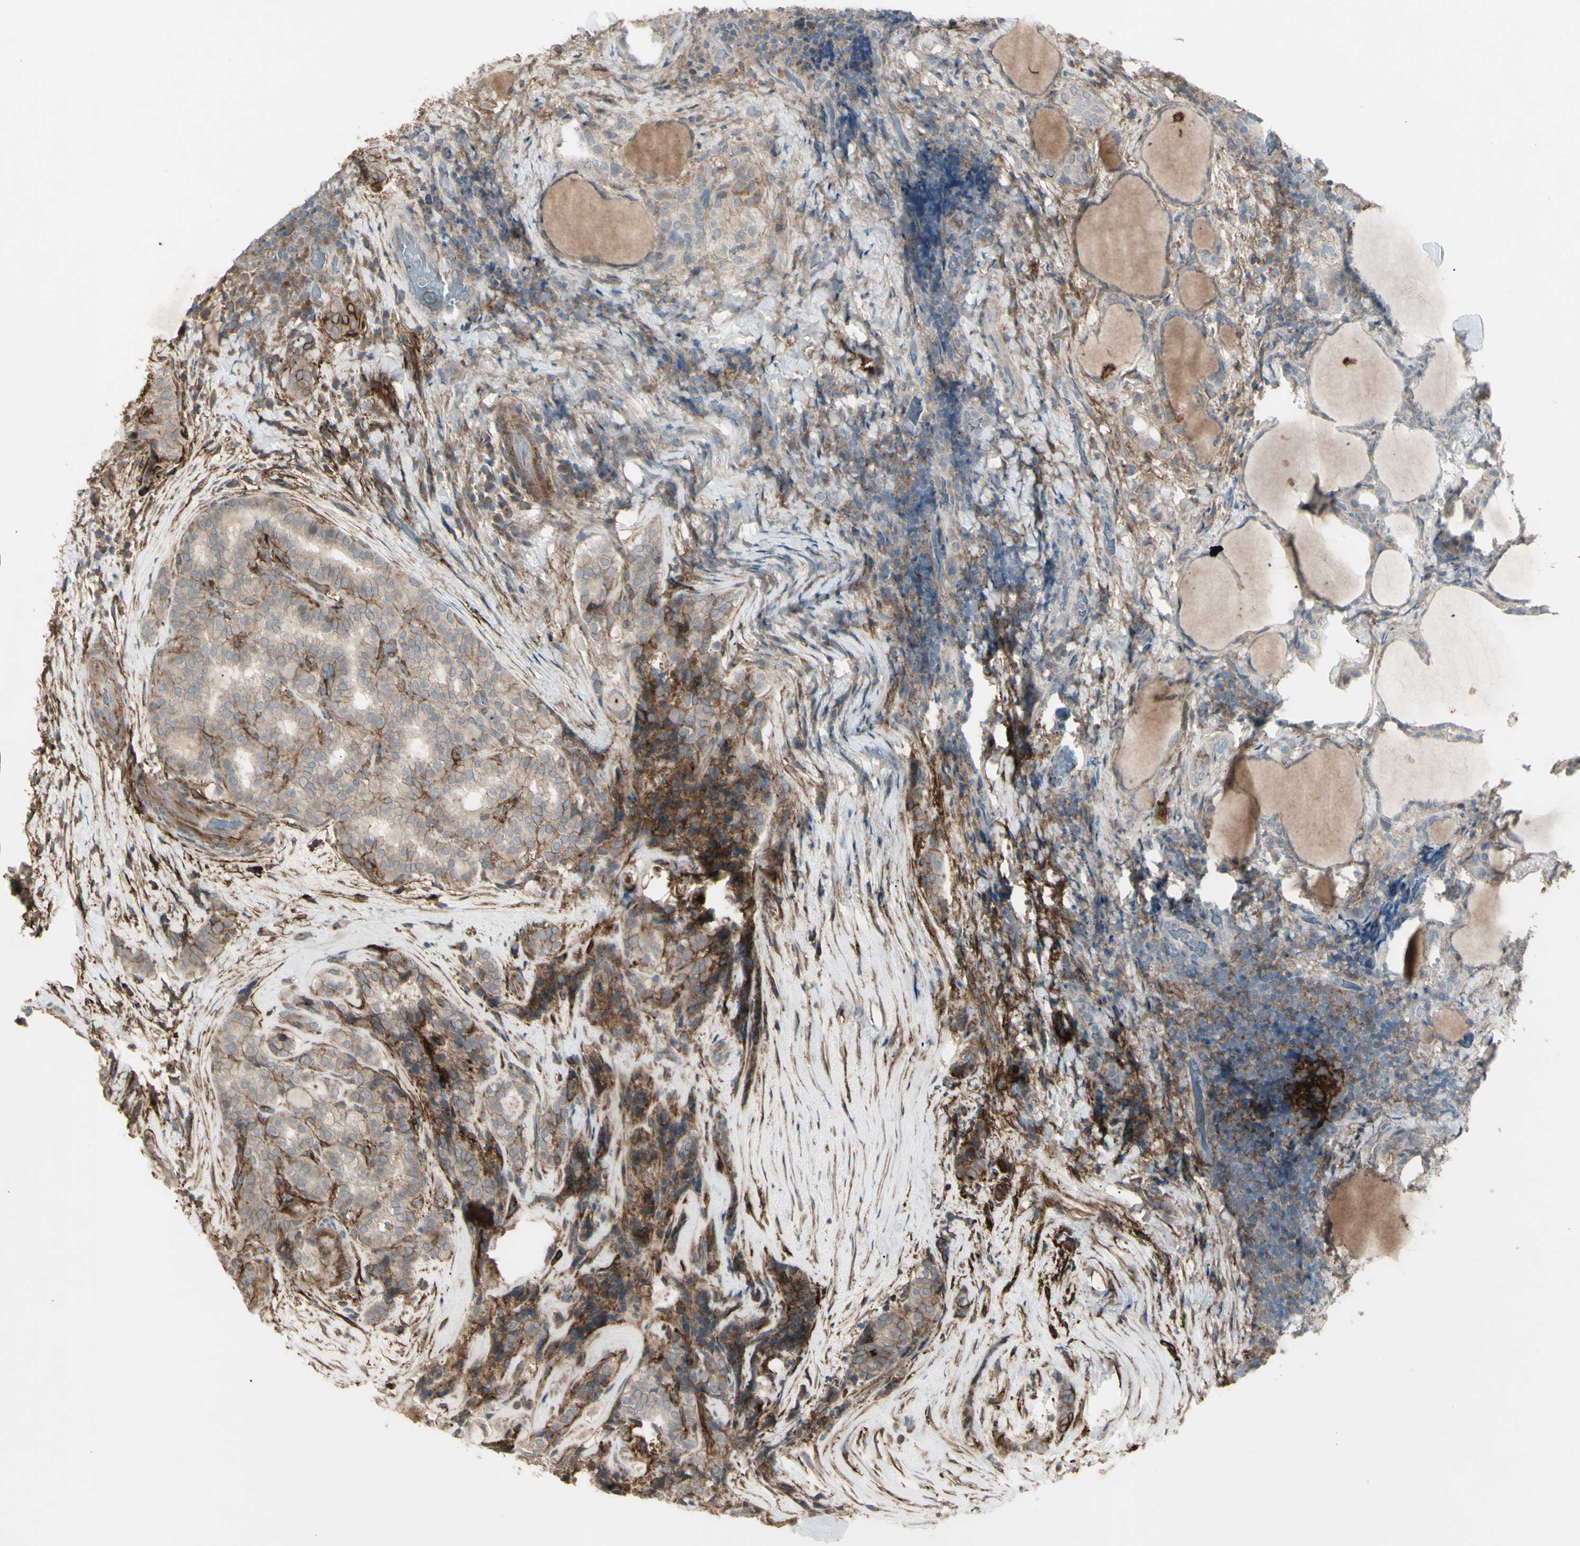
{"staining": {"intensity": "weak", "quantity": "25%-75%", "location": "cytoplasmic/membranous"}, "tissue": "thyroid cancer", "cell_type": "Tumor cells", "image_type": "cancer", "snomed": [{"axis": "morphology", "description": "Normal tissue, NOS"}, {"axis": "morphology", "description": "Papillary adenocarcinoma, NOS"}, {"axis": "topography", "description": "Thyroid gland"}], "caption": "The histopathology image exhibits immunohistochemical staining of papillary adenocarcinoma (thyroid). There is weak cytoplasmic/membranous positivity is identified in approximately 25%-75% of tumor cells.", "gene": "CD276", "patient": {"sex": "female", "age": 30}}